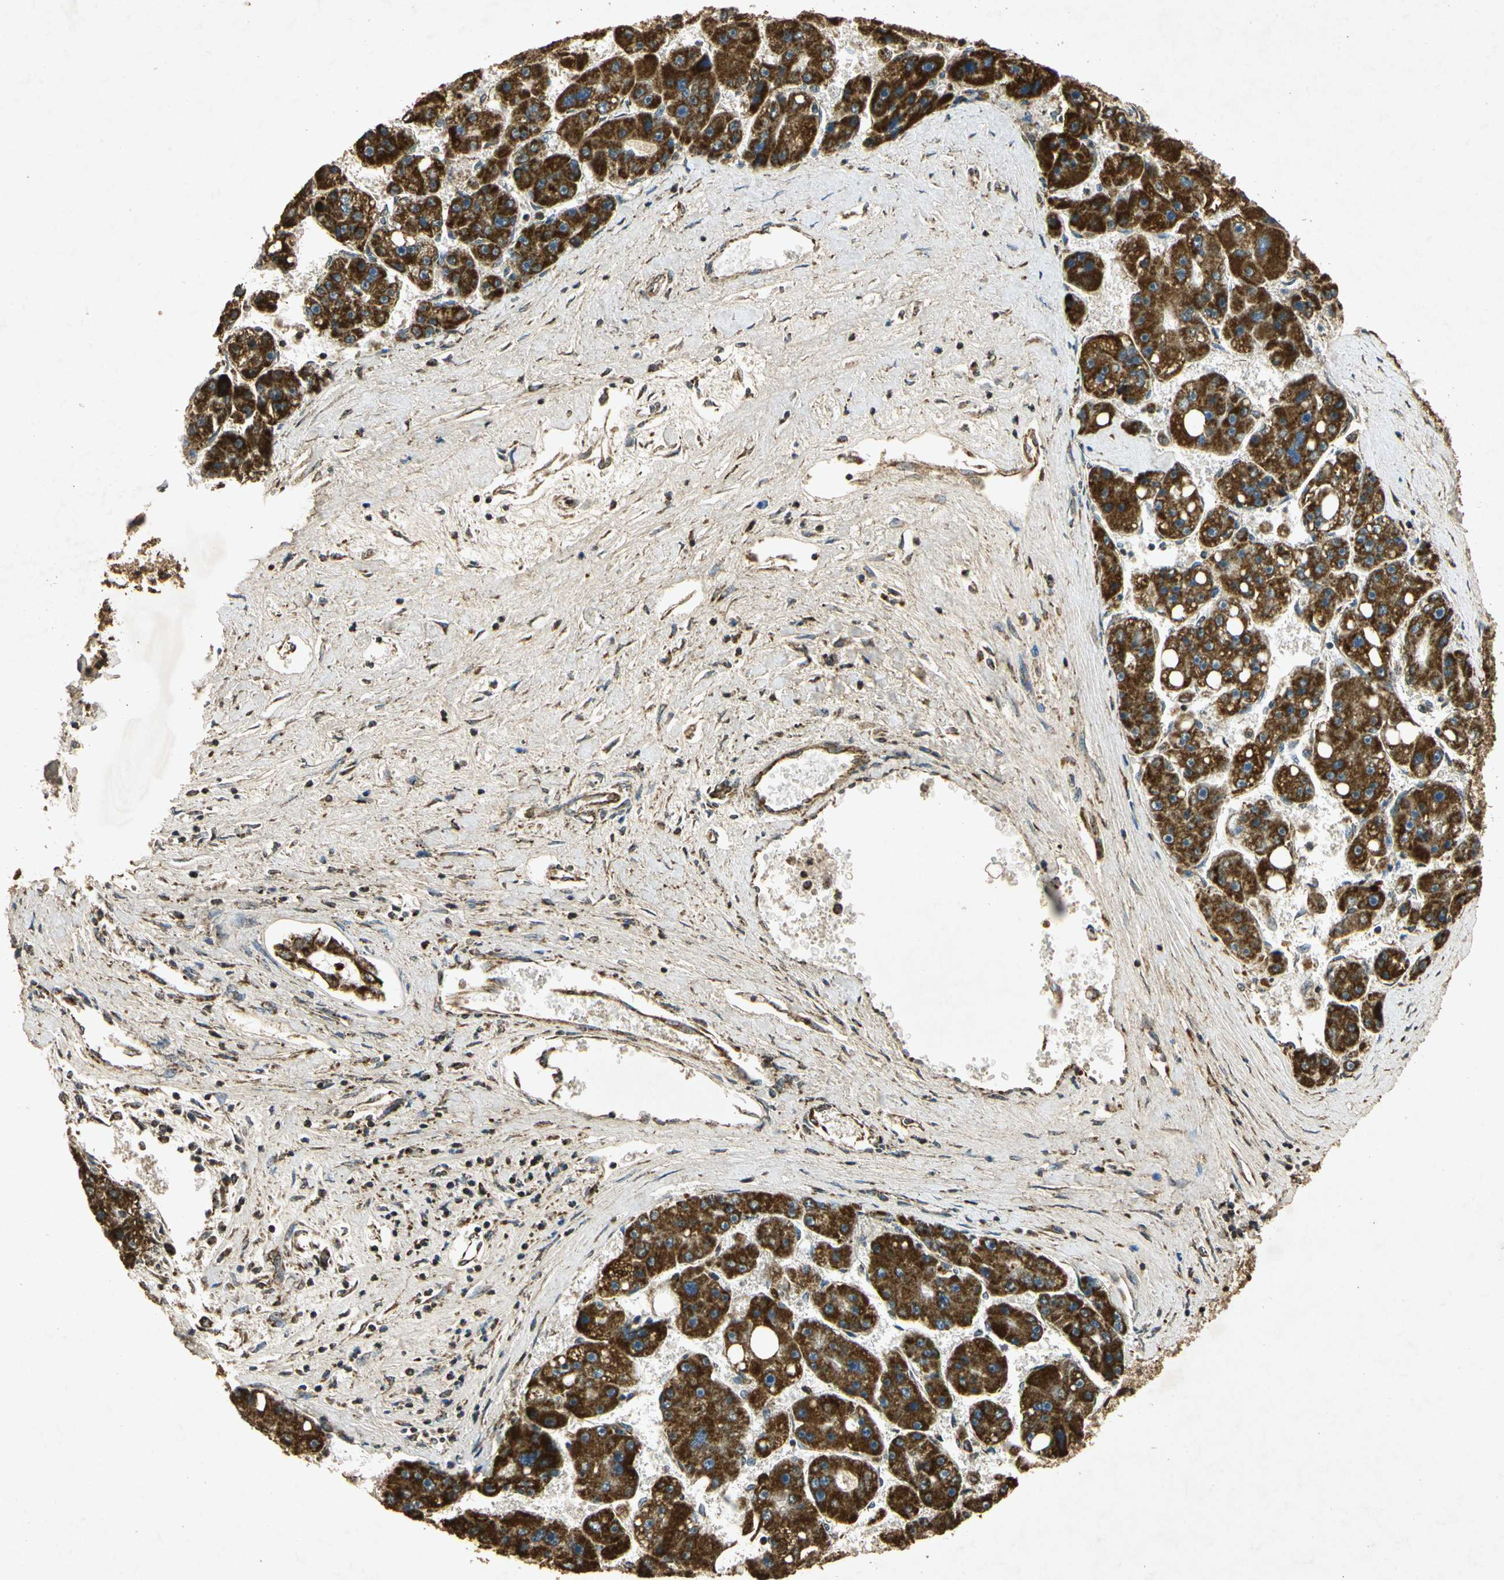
{"staining": {"intensity": "strong", "quantity": ">75%", "location": "cytoplasmic/membranous"}, "tissue": "liver cancer", "cell_type": "Tumor cells", "image_type": "cancer", "snomed": [{"axis": "morphology", "description": "Carcinoma, Hepatocellular, NOS"}, {"axis": "topography", "description": "Liver"}], "caption": "This photomicrograph shows immunohistochemistry (IHC) staining of liver cancer, with high strong cytoplasmic/membranous positivity in about >75% of tumor cells.", "gene": "PRDX3", "patient": {"sex": "female", "age": 61}}